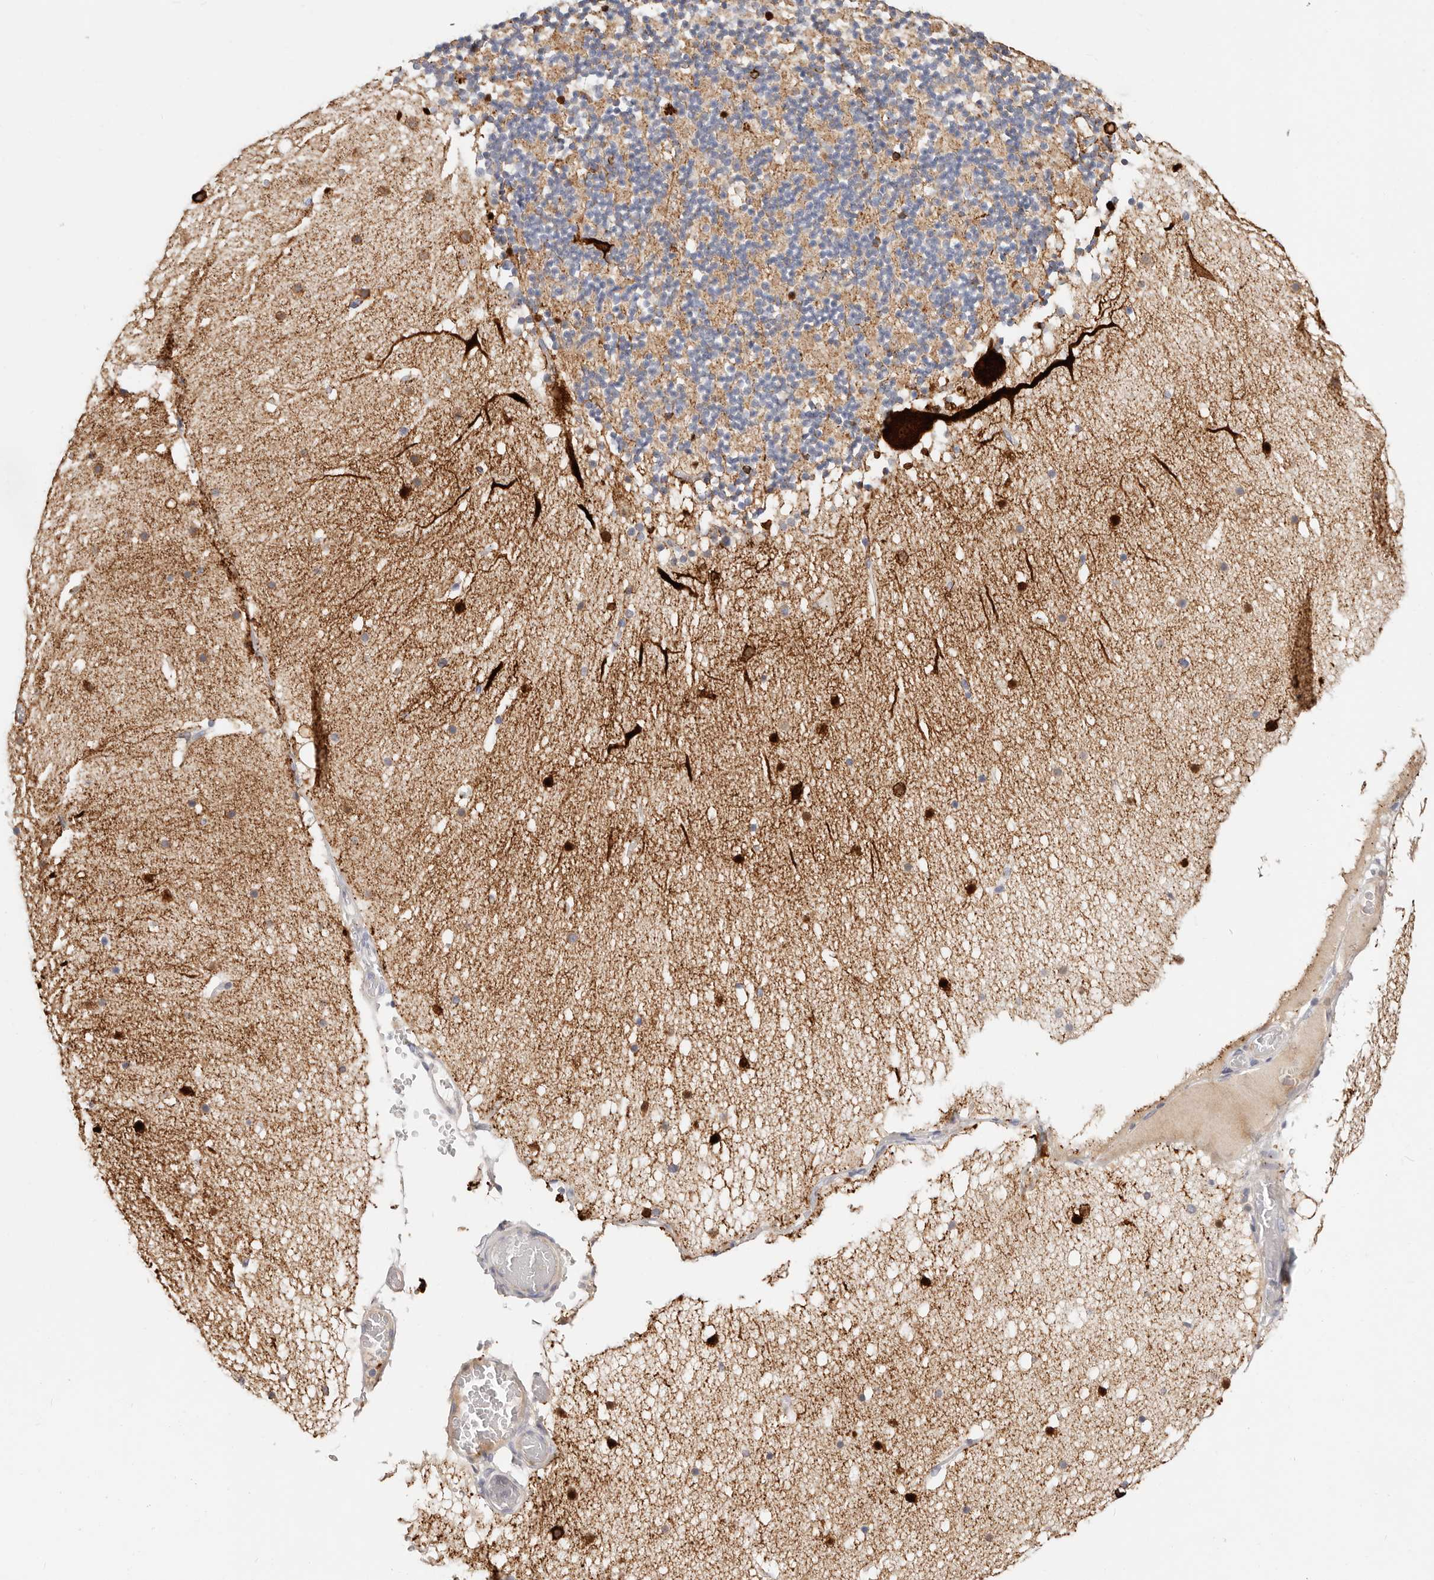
{"staining": {"intensity": "strong", "quantity": "25%-75%", "location": "cytoplasmic/membranous"}, "tissue": "cerebellum", "cell_type": "Cells in granular layer", "image_type": "normal", "snomed": [{"axis": "morphology", "description": "Normal tissue, NOS"}, {"axis": "topography", "description": "Cerebellum"}], "caption": "Approximately 25%-75% of cells in granular layer in normal cerebellum display strong cytoplasmic/membranous protein staining as visualized by brown immunohistochemical staining.", "gene": "ZRANB1", "patient": {"sex": "male", "age": 57}}